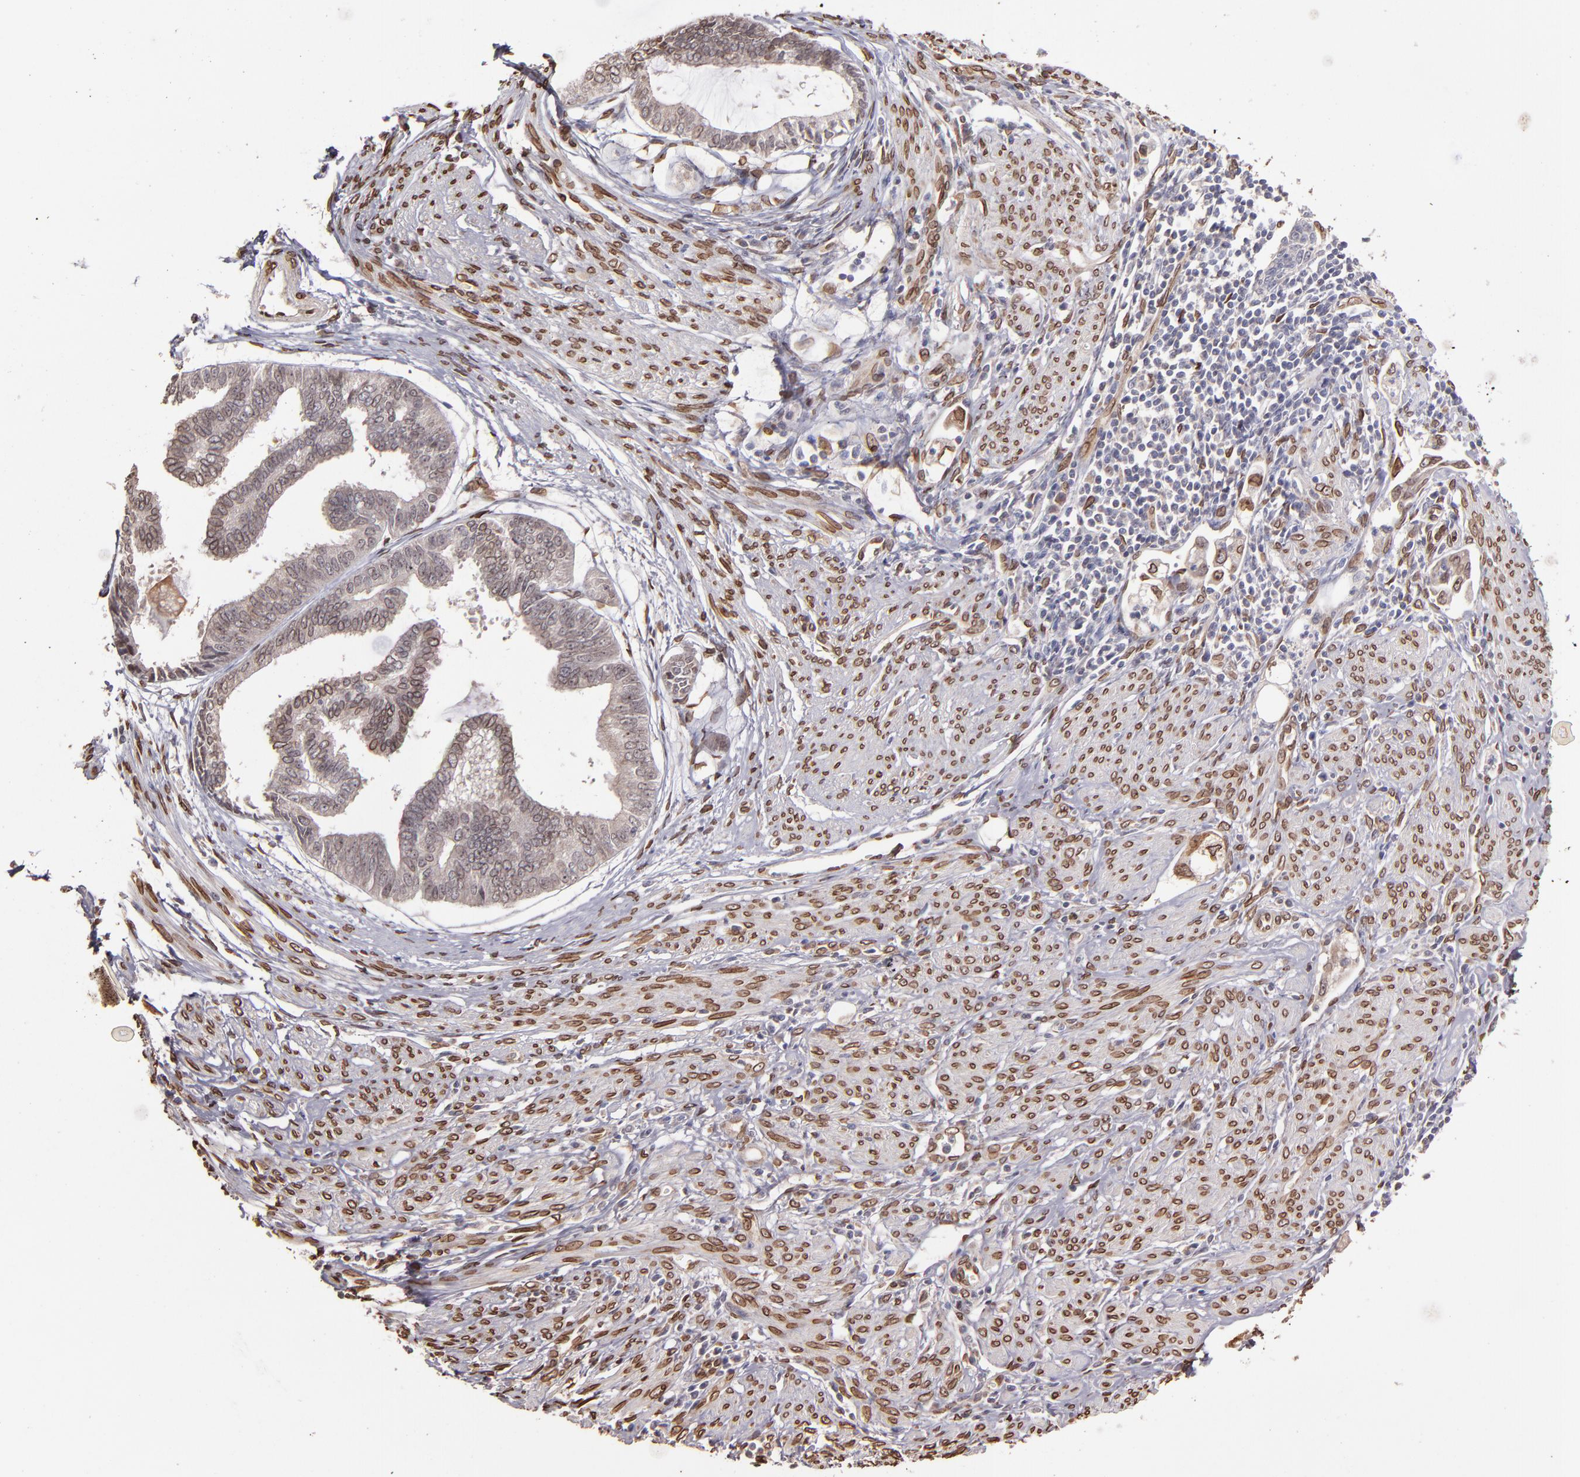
{"staining": {"intensity": "moderate", "quantity": "25%-75%", "location": "cytoplasmic/membranous,nuclear"}, "tissue": "endometrial cancer", "cell_type": "Tumor cells", "image_type": "cancer", "snomed": [{"axis": "morphology", "description": "Adenocarcinoma, NOS"}, {"axis": "topography", "description": "Endometrium"}], "caption": "Endometrial cancer (adenocarcinoma) stained with a brown dye demonstrates moderate cytoplasmic/membranous and nuclear positive positivity in approximately 25%-75% of tumor cells.", "gene": "PUM3", "patient": {"sex": "female", "age": 75}}